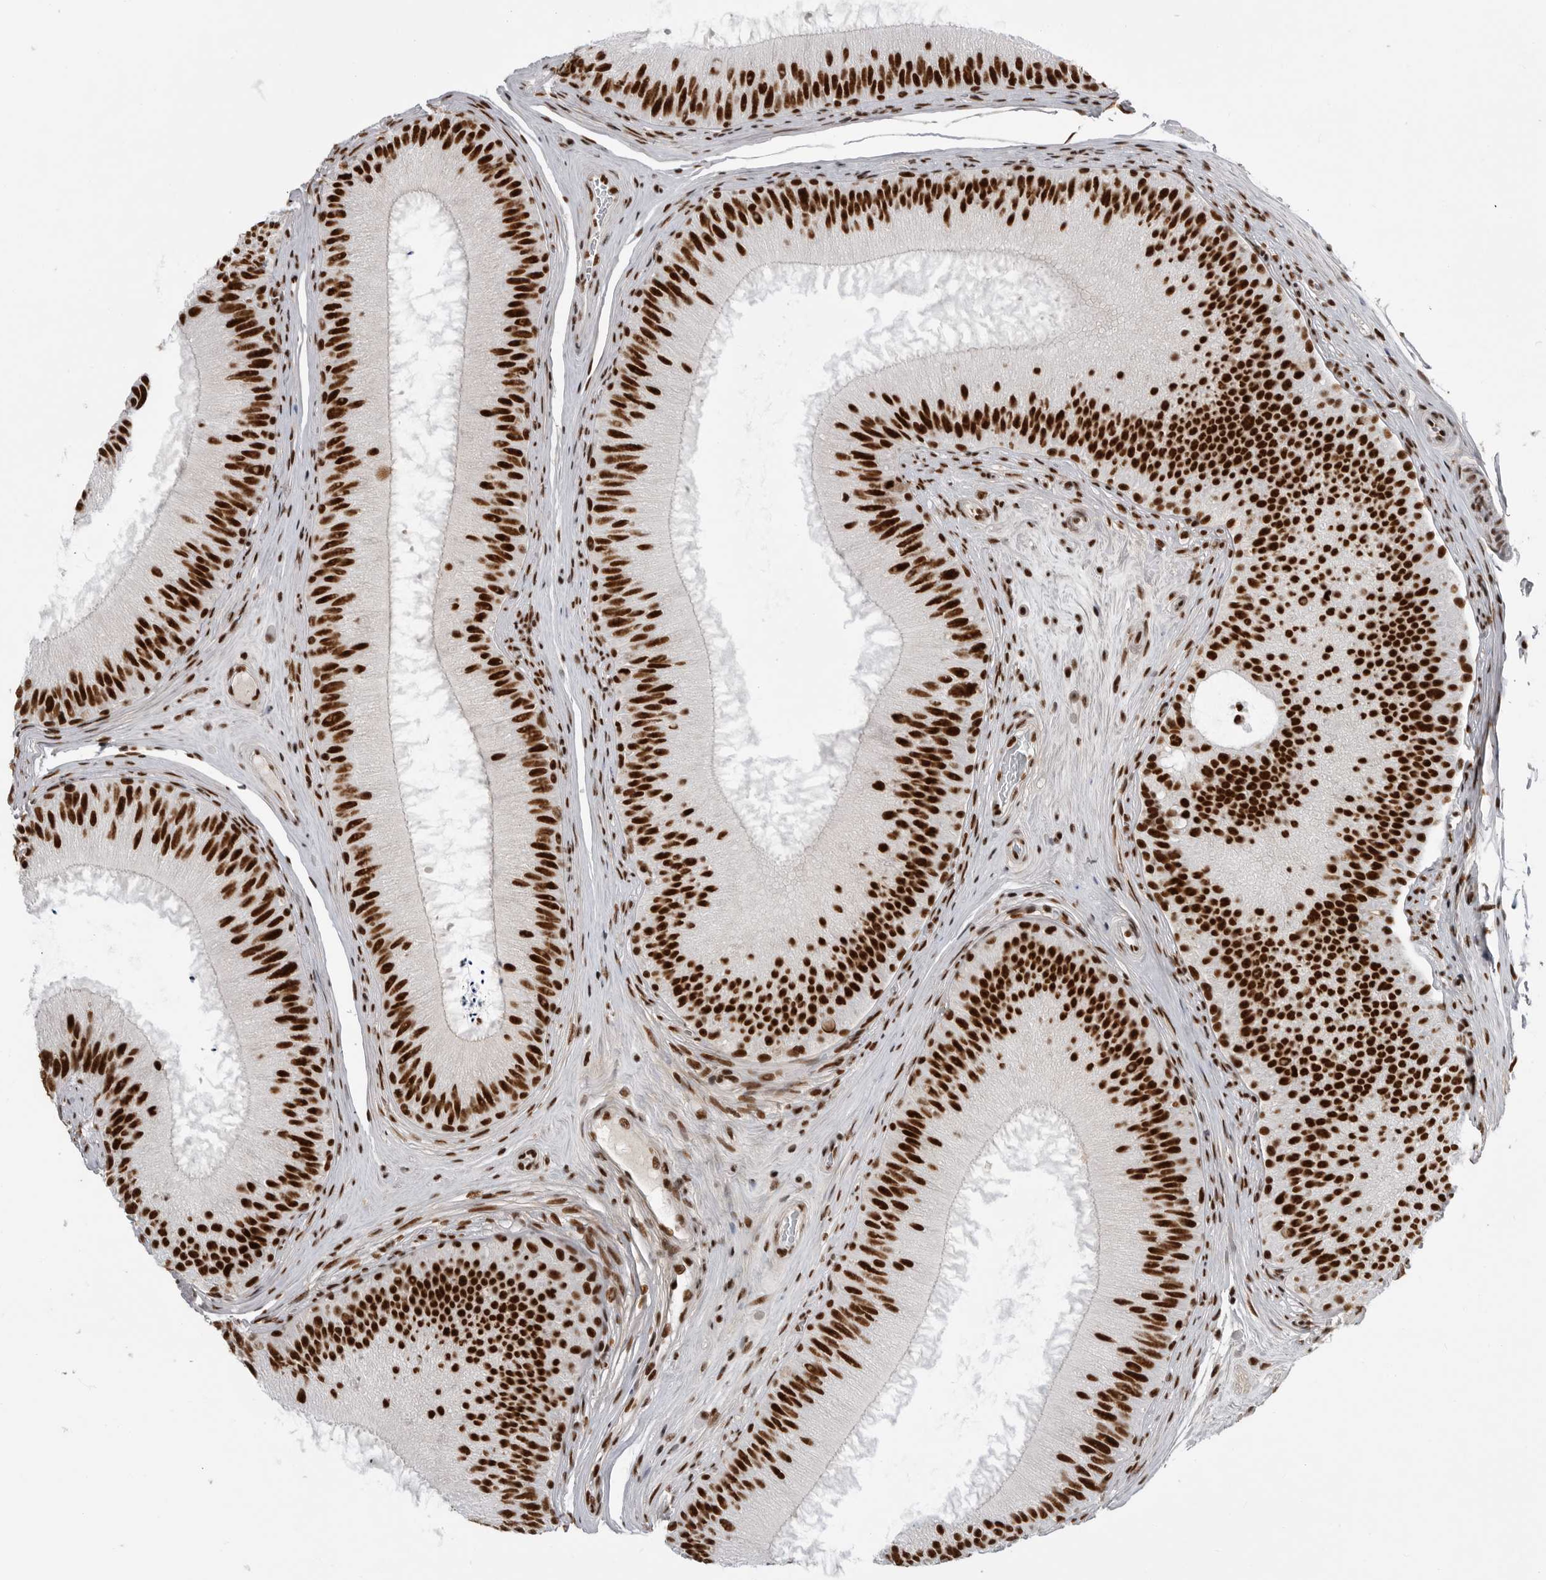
{"staining": {"intensity": "strong", "quantity": ">75%", "location": "nuclear"}, "tissue": "epididymis", "cell_type": "Glandular cells", "image_type": "normal", "snomed": [{"axis": "morphology", "description": "Normal tissue, NOS"}, {"axis": "topography", "description": "Epididymis"}], "caption": "Immunohistochemistry of benign epididymis shows high levels of strong nuclear staining in about >75% of glandular cells. Immunohistochemistry (ihc) stains the protein in brown and the nuclei are stained blue.", "gene": "PPP1R8", "patient": {"sex": "male", "age": 45}}